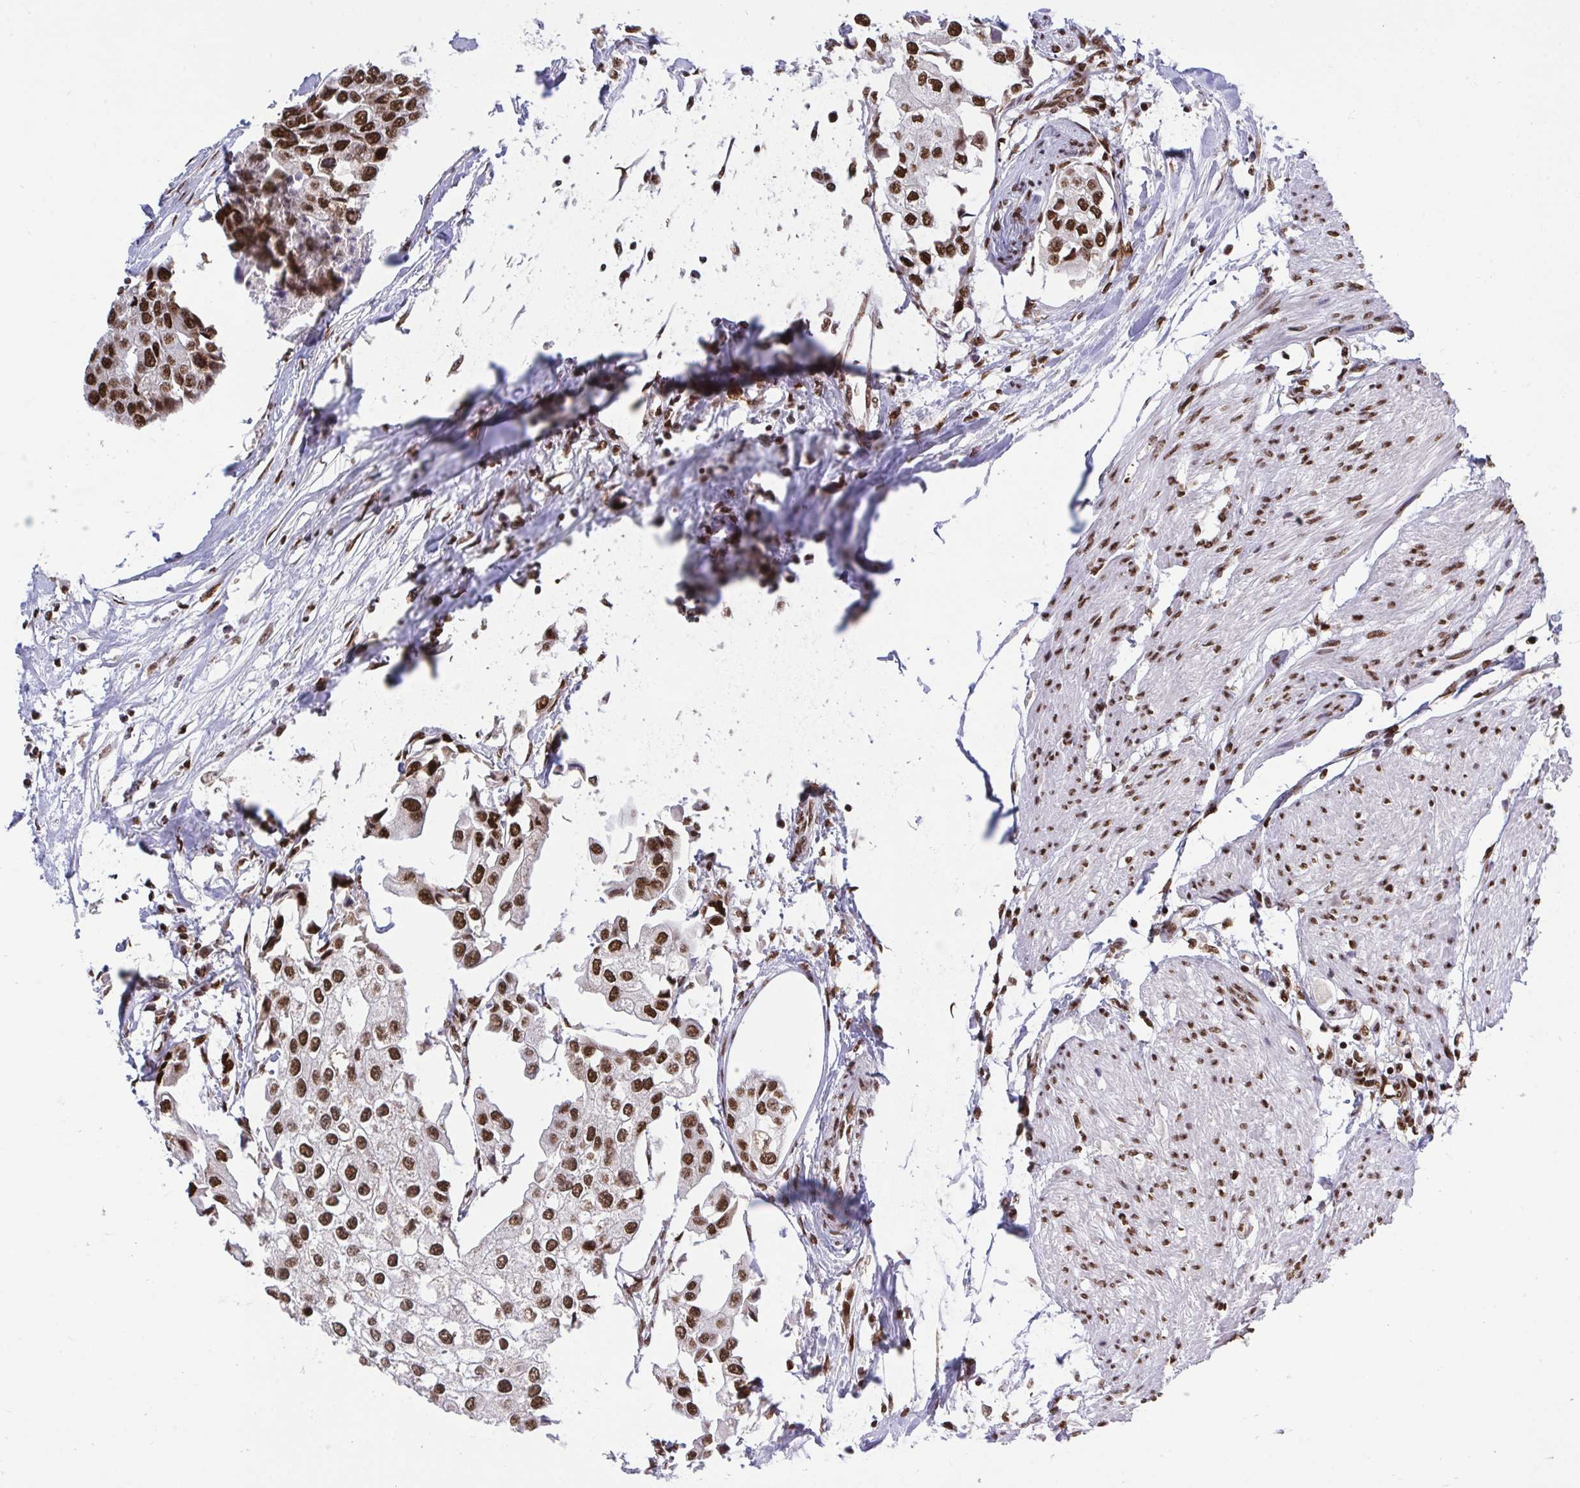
{"staining": {"intensity": "strong", "quantity": ">75%", "location": "nuclear"}, "tissue": "urothelial cancer", "cell_type": "Tumor cells", "image_type": "cancer", "snomed": [{"axis": "morphology", "description": "Urothelial carcinoma, High grade"}, {"axis": "topography", "description": "Urinary bladder"}], "caption": "A brown stain shows strong nuclear staining of a protein in high-grade urothelial carcinoma tumor cells. (Stains: DAB in brown, nuclei in blue, Microscopy: brightfield microscopy at high magnification).", "gene": "HNRNPL", "patient": {"sex": "male", "age": 64}}